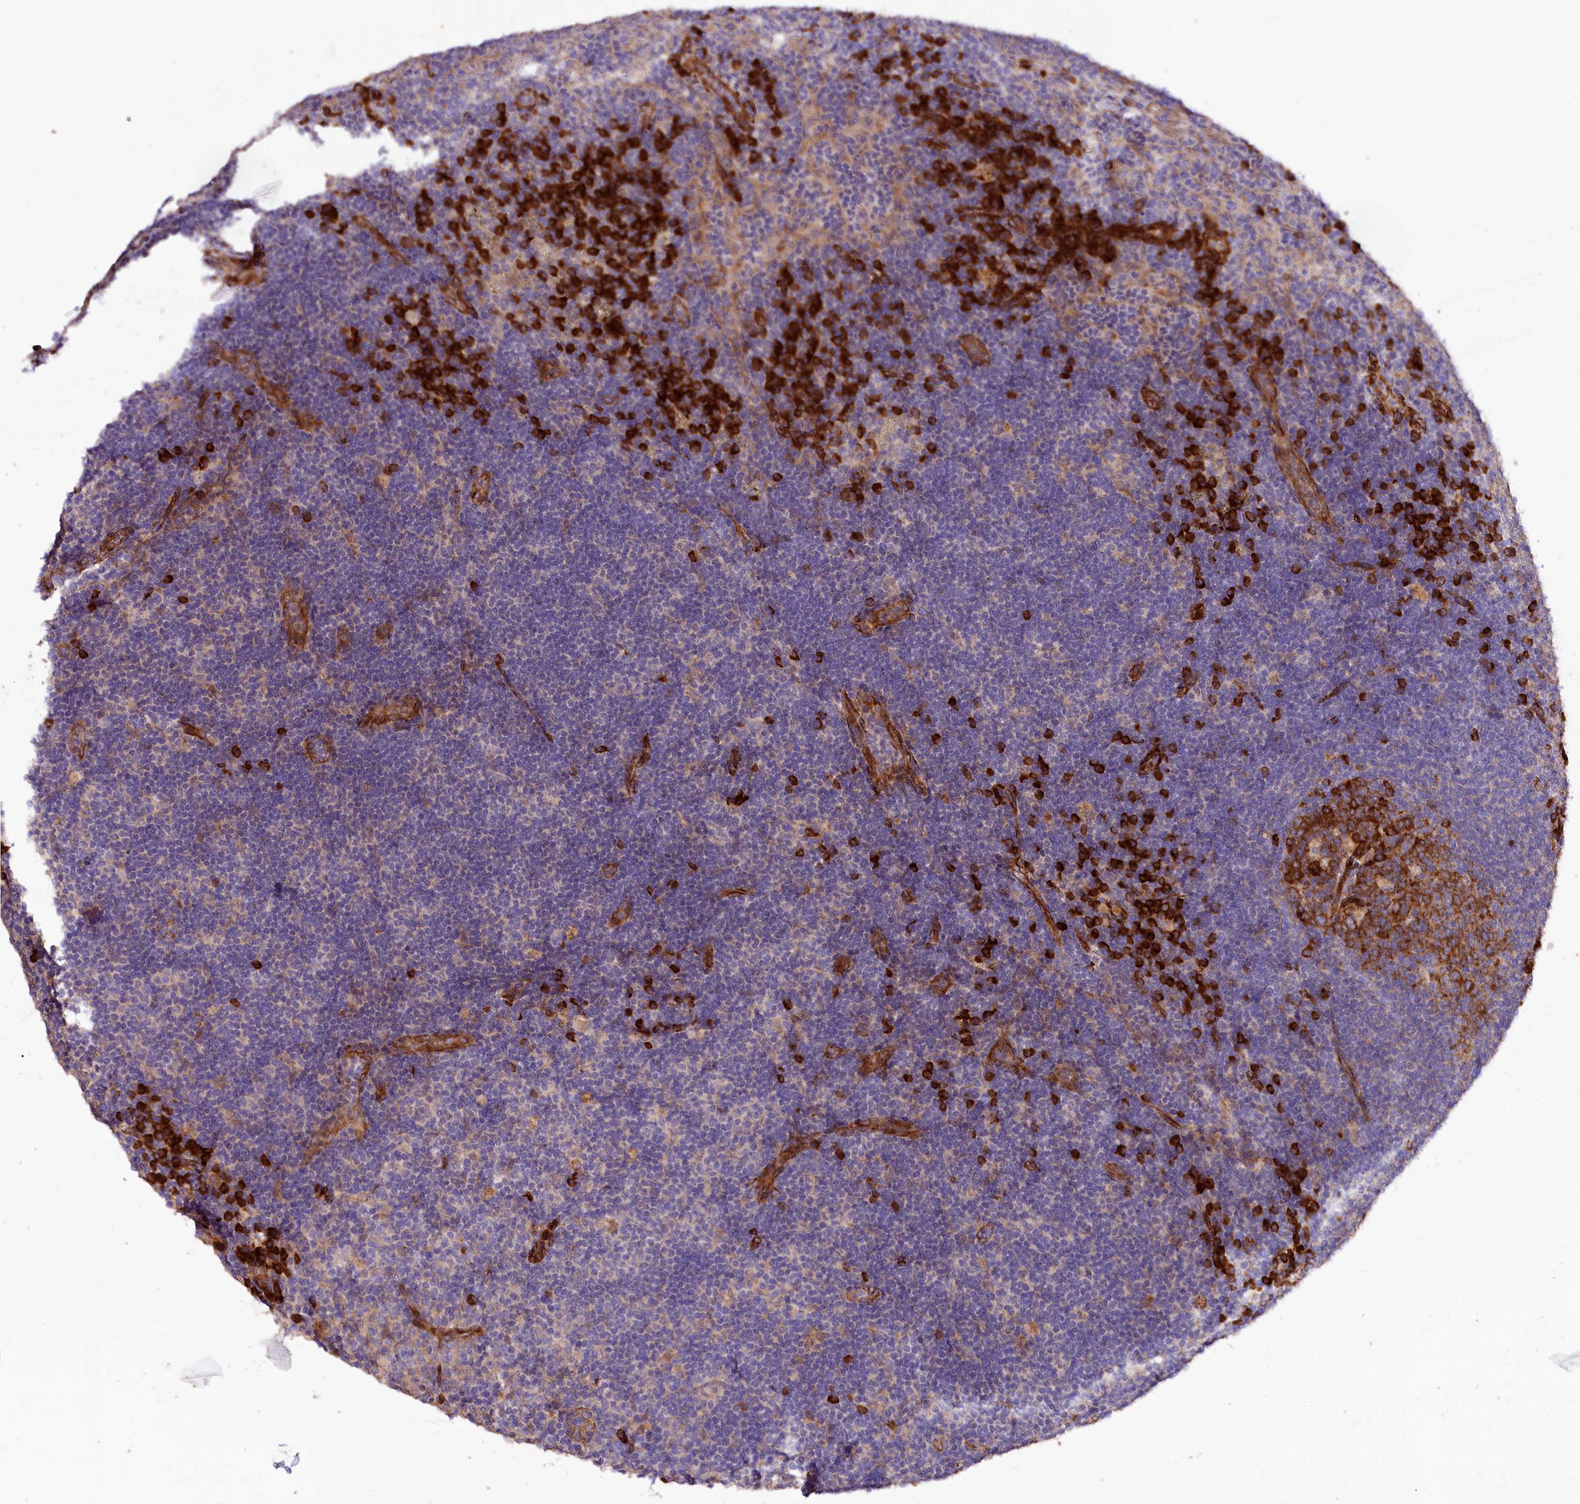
{"staining": {"intensity": "strong", "quantity": ">75%", "location": "cytoplasmic/membranous"}, "tissue": "lymph node", "cell_type": "Germinal center cells", "image_type": "normal", "snomed": [{"axis": "morphology", "description": "Normal tissue, NOS"}, {"axis": "topography", "description": "Lymph node"}], "caption": "IHC staining of unremarkable lymph node, which reveals high levels of strong cytoplasmic/membranous staining in approximately >75% of germinal center cells indicating strong cytoplasmic/membranous protein staining. The staining was performed using DAB (brown) for protein detection and nuclei were counterstained in hematoxylin (blue).", "gene": "SPATS2", "patient": {"sex": "female", "age": 70}}